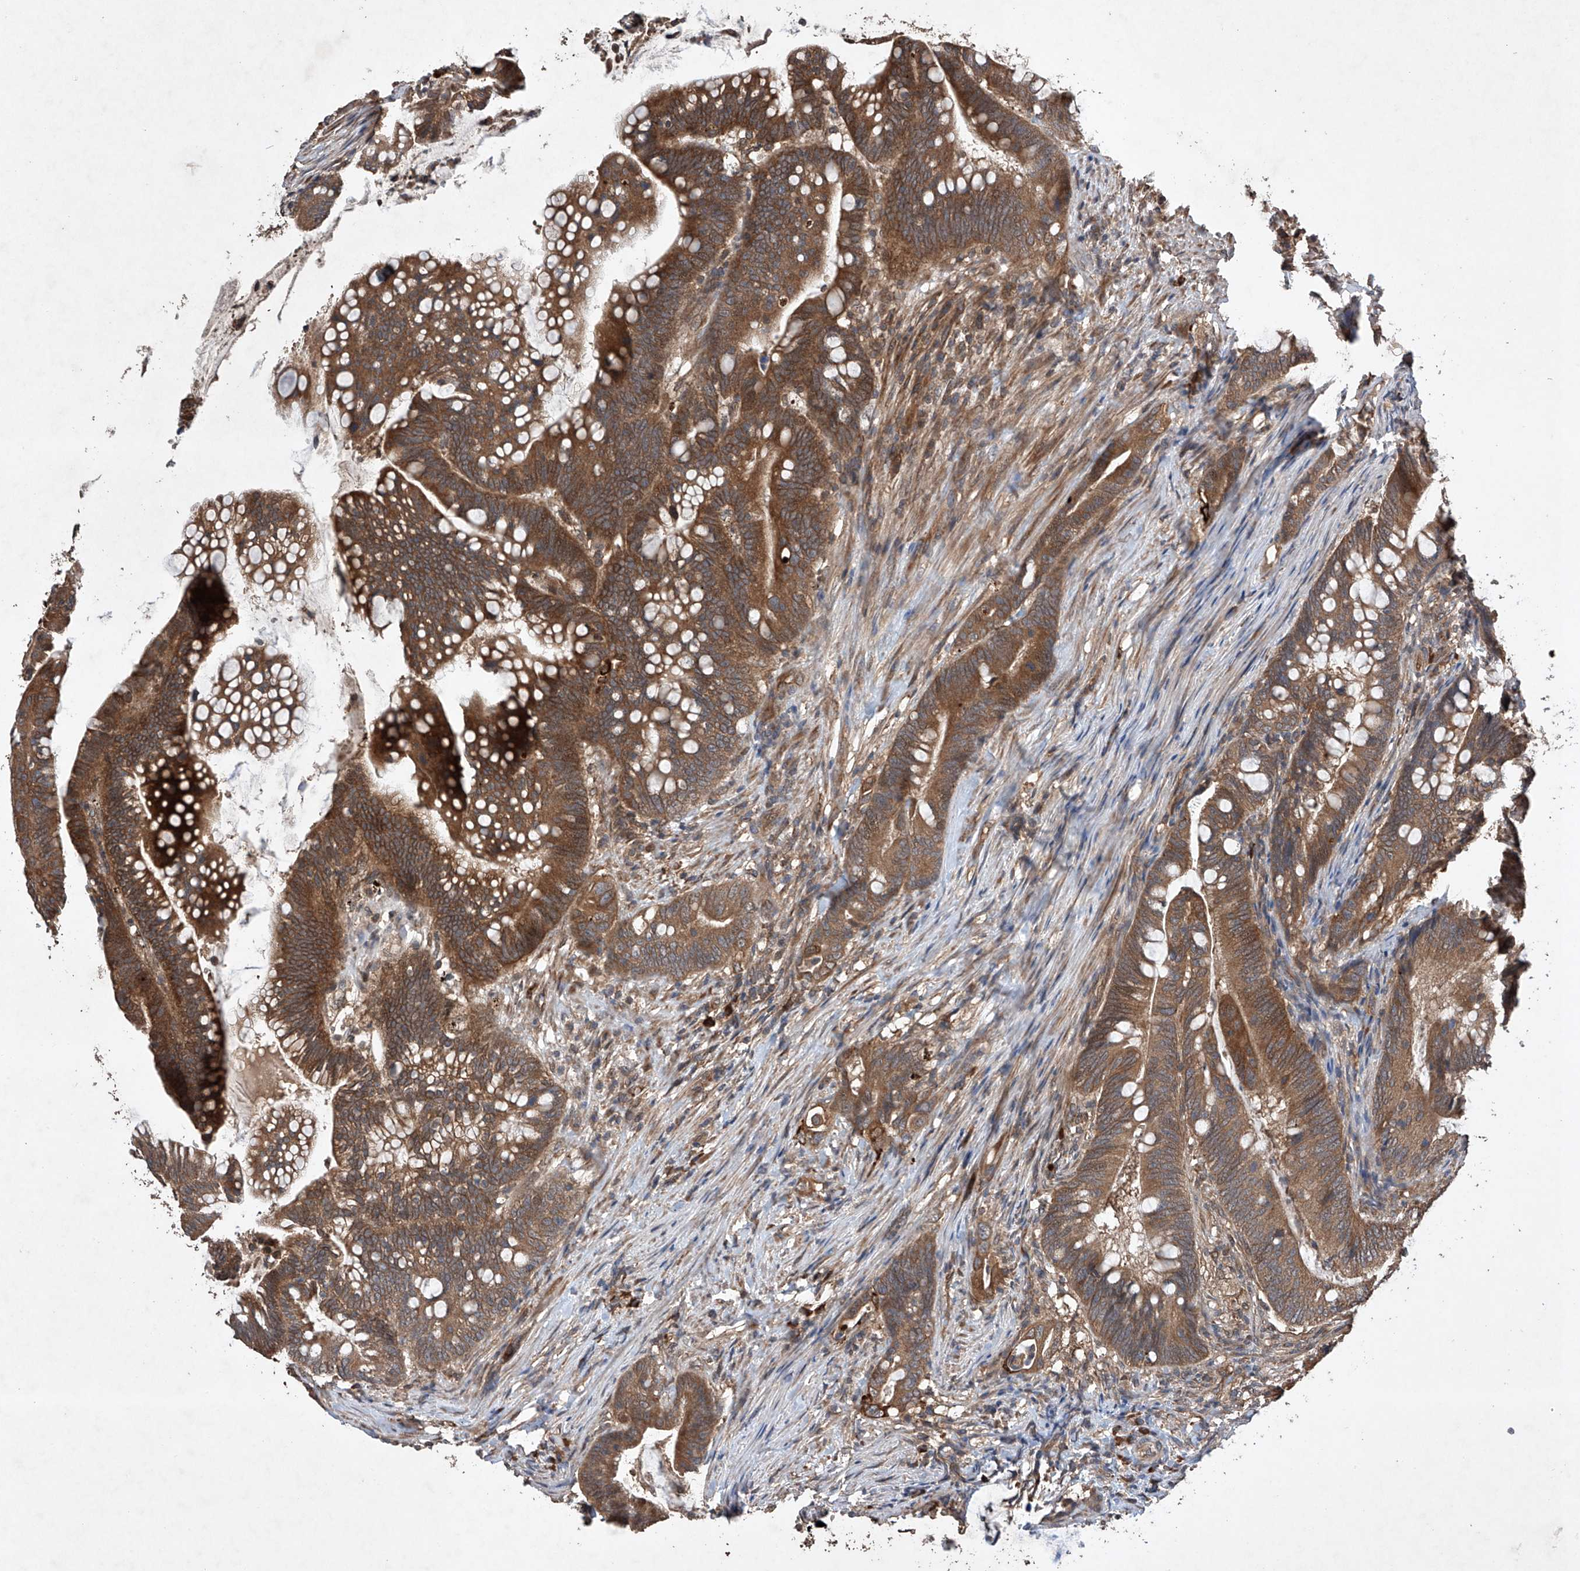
{"staining": {"intensity": "moderate", "quantity": ">75%", "location": "cytoplasmic/membranous"}, "tissue": "colorectal cancer", "cell_type": "Tumor cells", "image_type": "cancer", "snomed": [{"axis": "morphology", "description": "Adenocarcinoma, NOS"}, {"axis": "topography", "description": "Colon"}], "caption": "Adenocarcinoma (colorectal) stained for a protein shows moderate cytoplasmic/membranous positivity in tumor cells. (IHC, brightfield microscopy, high magnification).", "gene": "LURAP1", "patient": {"sex": "female", "age": 66}}